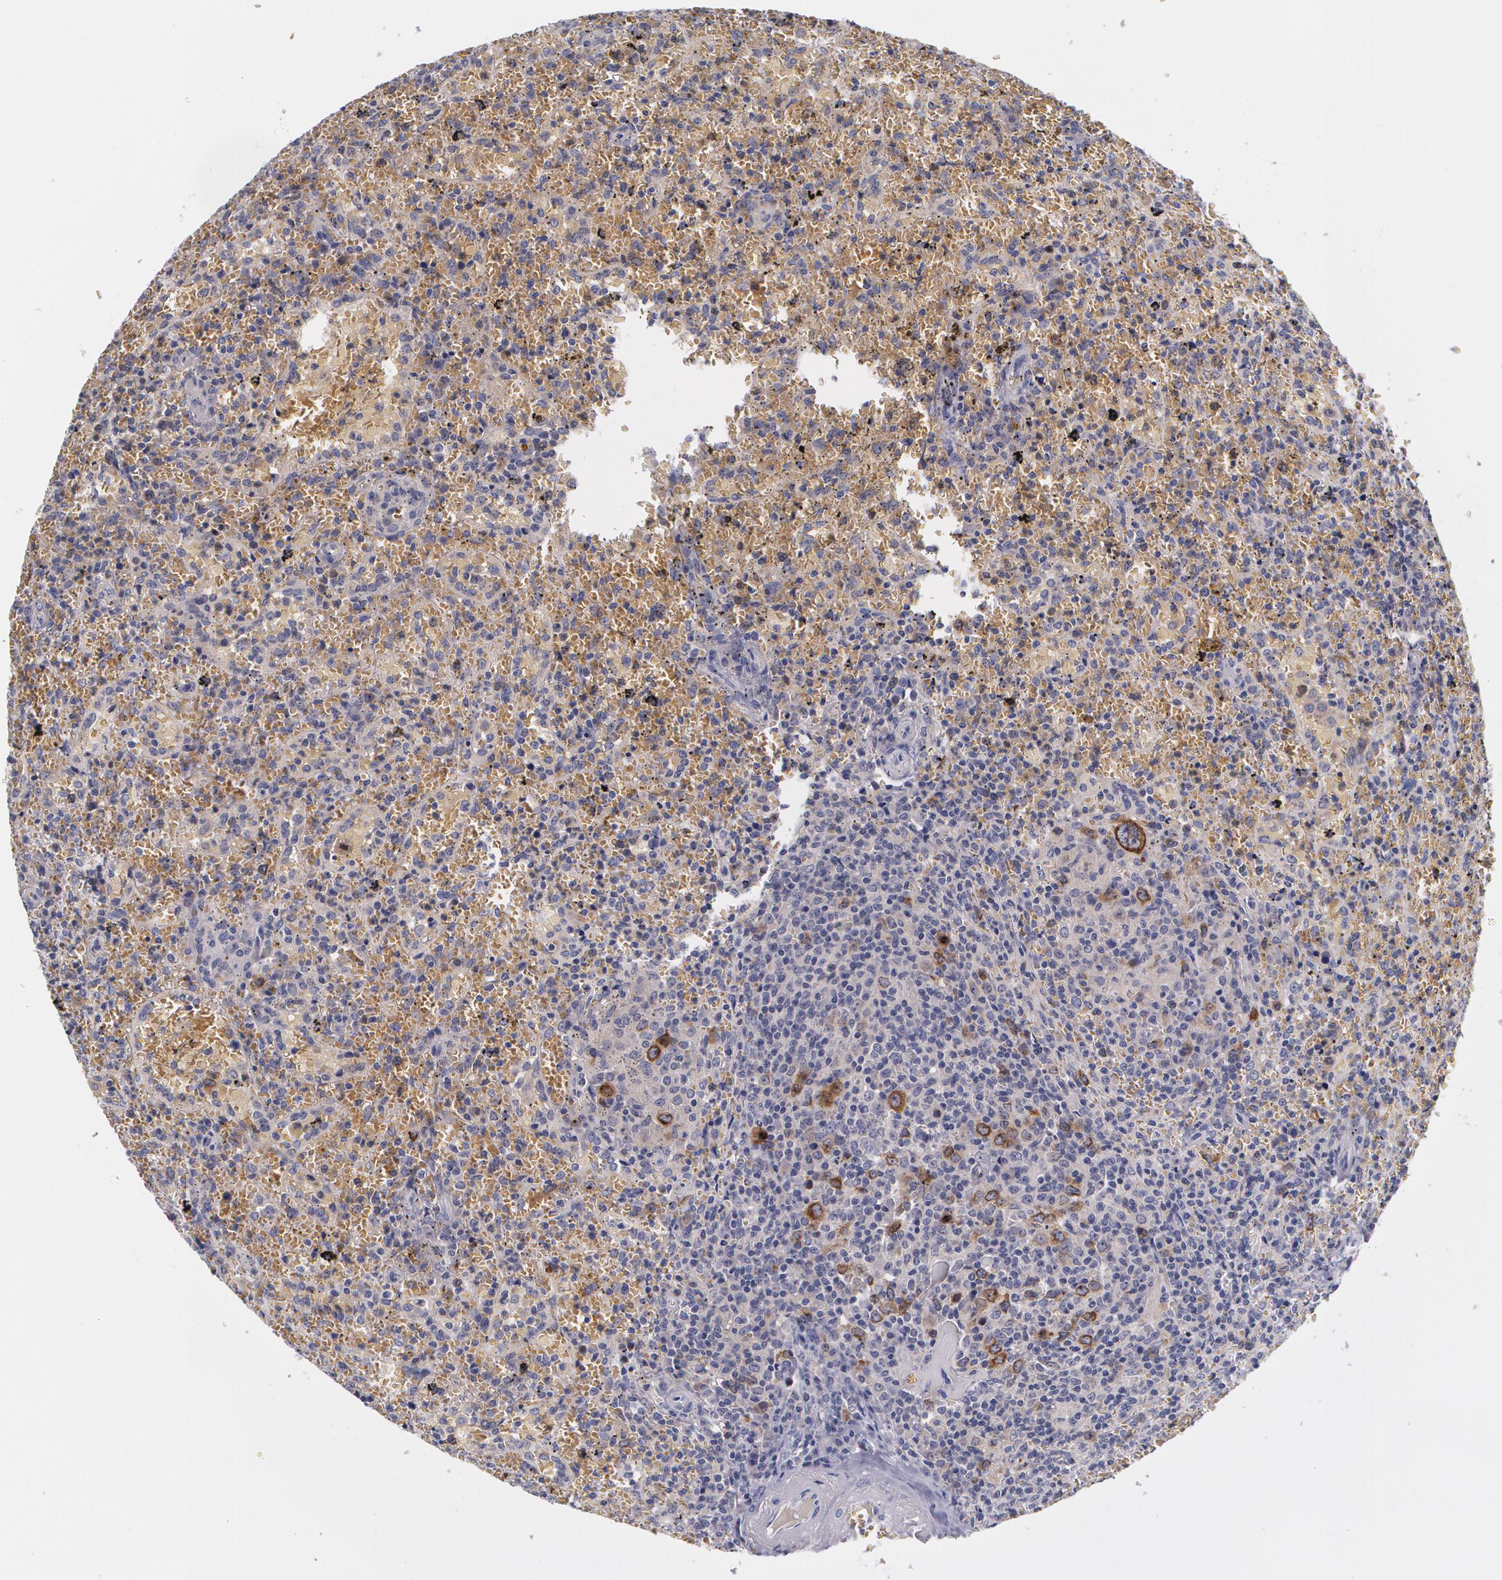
{"staining": {"intensity": "moderate", "quantity": "<25%", "location": "cytoplasmic/membranous"}, "tissue": "lymphoma", "cell_type": "Tumor cells", "image_type": "cancer", "snomed": [{"axis": "morphology", "description": "Malignant lymphoma, non-Hodgkin's type, High grade"}, {"axis": "topography", "description": "Spleen"}, {"axis": "topography", "description": "Lymph node"}], "caption": "Immunohistochemical staining of lymphoma reveals low levels of moderate cytoplasmic/membranous protein staining in about <25% of tumor cells. The staining is performed using DAB (3,3'-diaminobenzidine) brown chromogen to label protein expression. The nuclei are counter-stained blue using hematoxylin.", "gene": "HMMR", "patient": {"sex": "female", "age": 70}}